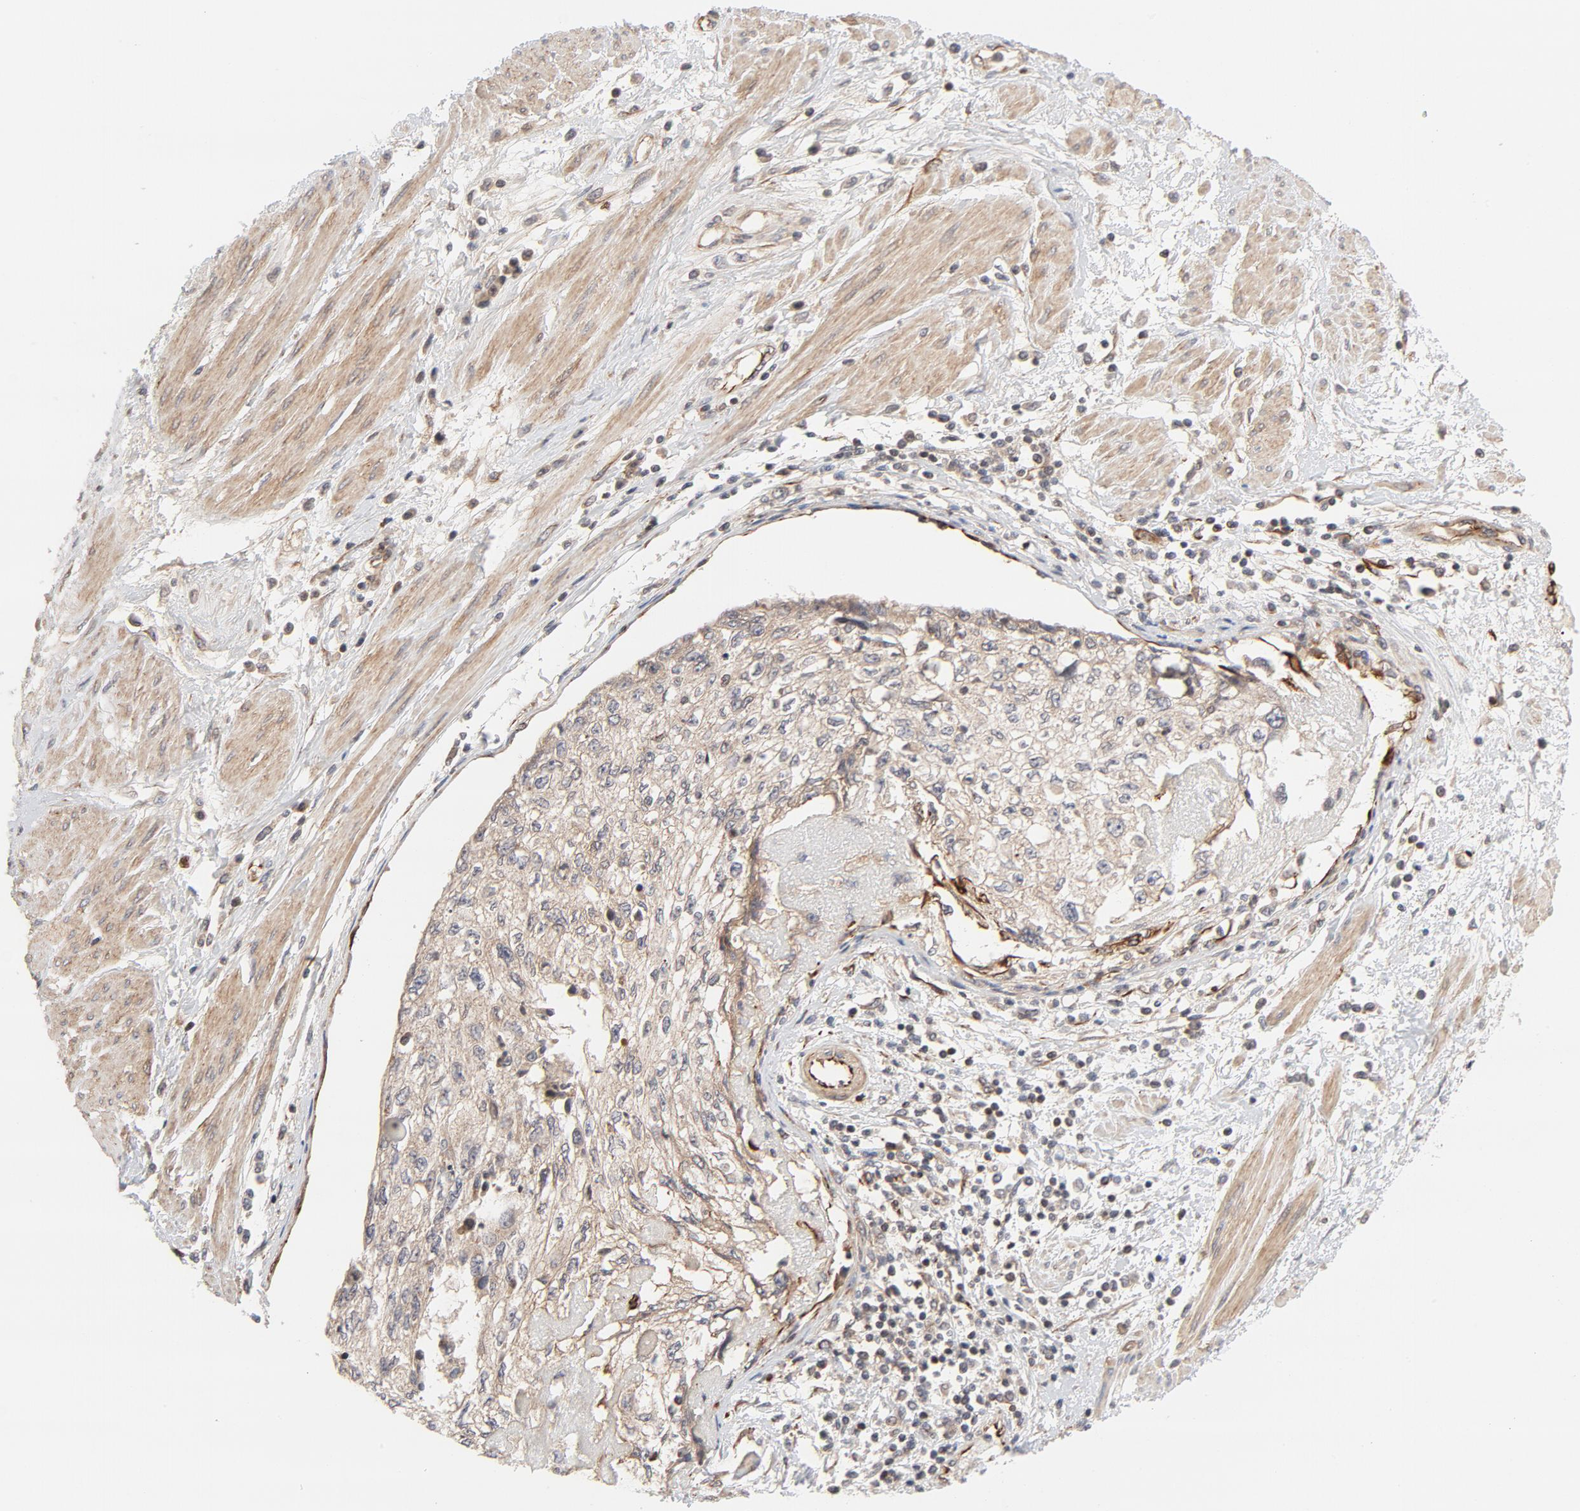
{"staining": {"intensity": "weak", "quantity": ">75%", "location": "cytoplasmic/membranous"}, "tissue": "cervical cancer", "cell_type": "Tumor cells", "image_type": "cancer", "snomed": [{"axis": "morphology", "description": "Squamous cell carcinoma, NOS"}, {"axis": "topography", "description": "Cervix"}], "caption": "IHC of cervical squamous cell carcinoma exhibits low levels of weak cytoplasmic/membranous expression in about >75% of tumor cells. (DAB (3,3'-diaminobenzidine) = brown stain, brightfield microscopy at high magnification).", "gene": "DNAAF2", "patient": {"sex": "female", "age": 57}}